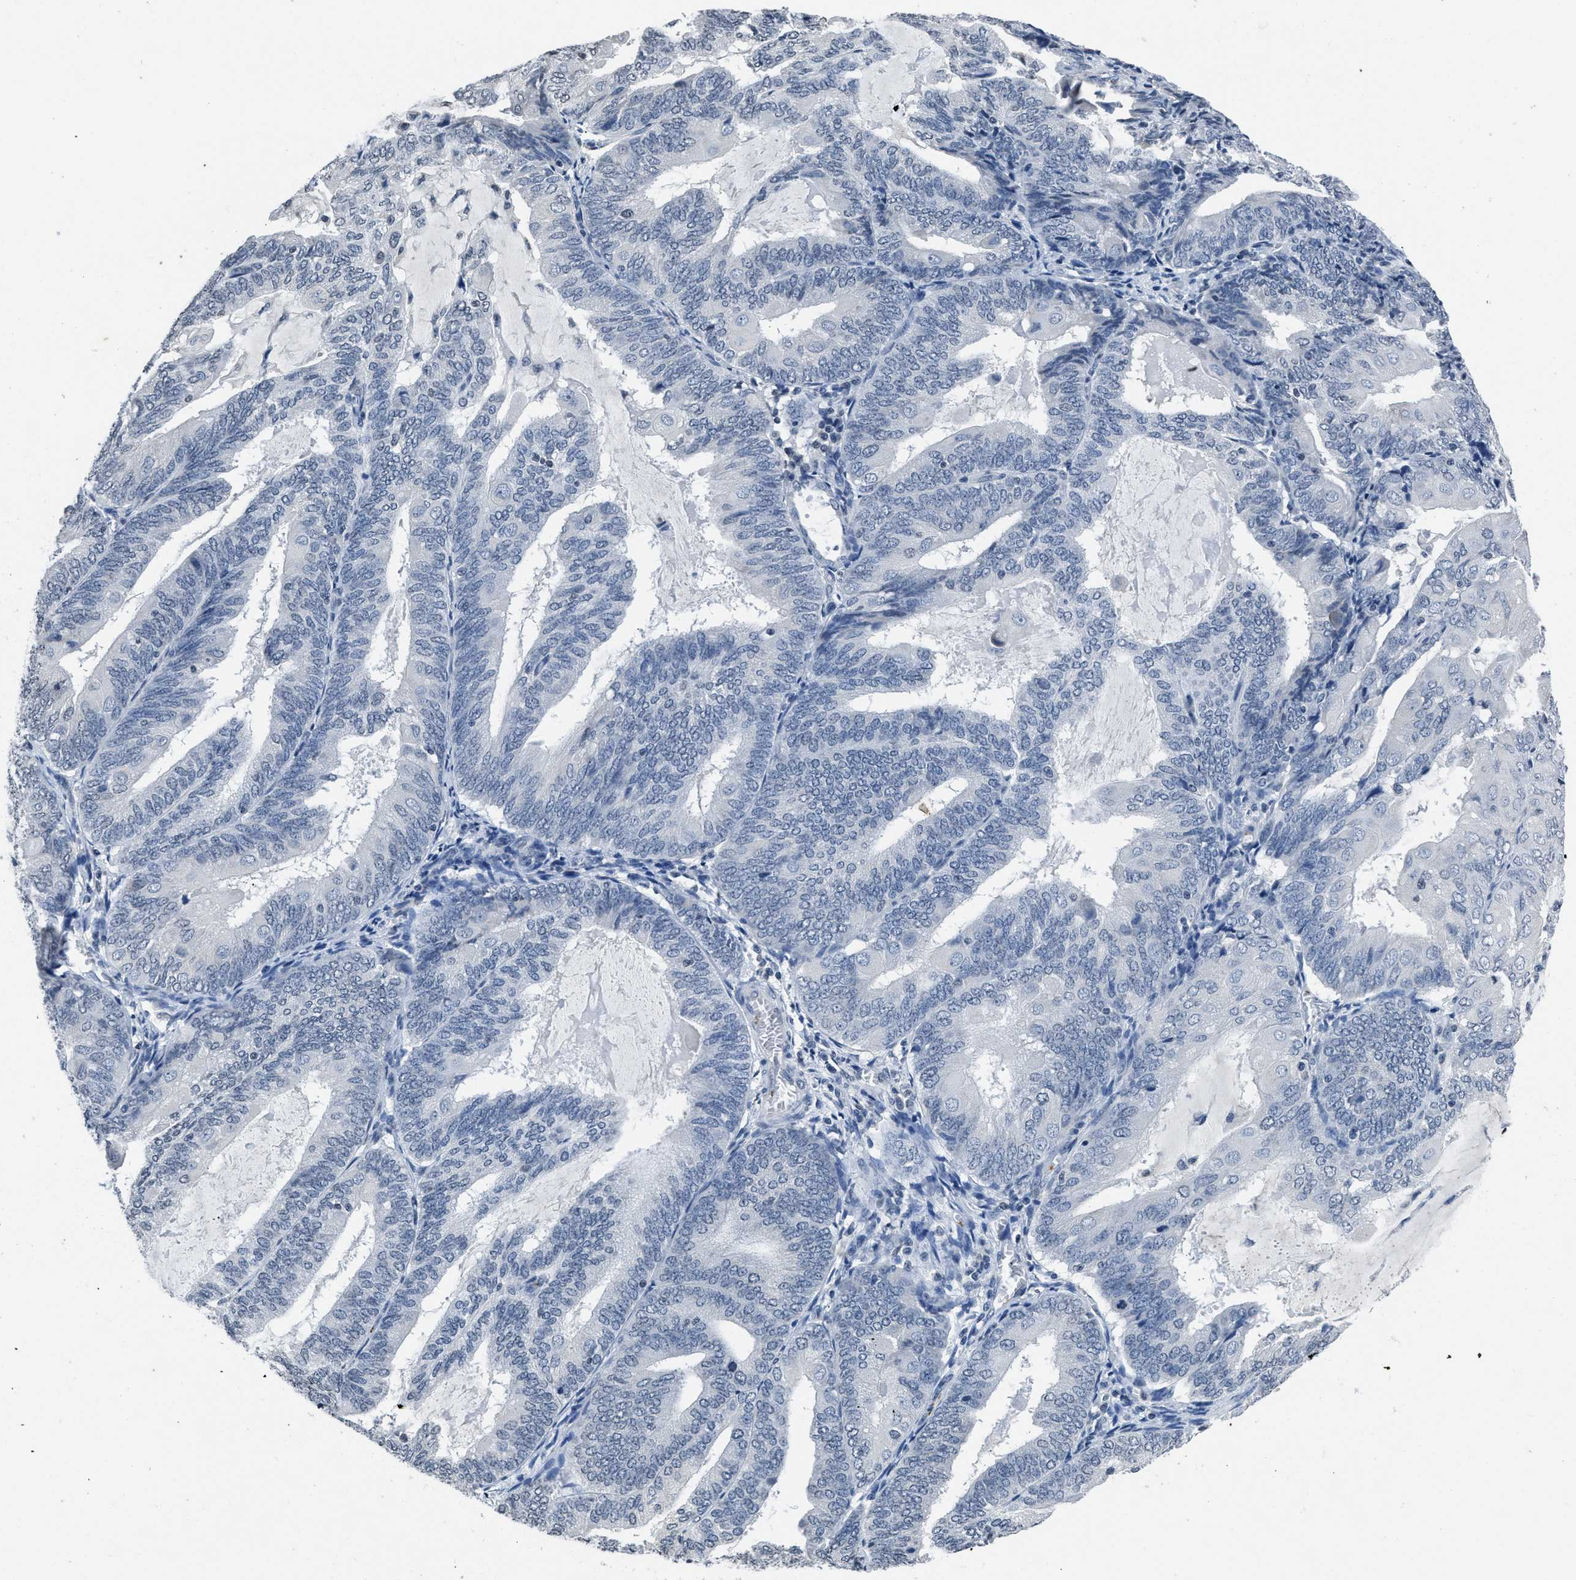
{"staining": {"intensity": "negative", "quantity": "none", "location": "none"}, "tissue": "endometrial cancer", "cell_type": "Tumor cells", "image_type": "cancer", "snomed": [{"axis": "morphology", "description": "Adenocarcinoma, NOS"}, {"axis": "topography", "description": "Endometrium"}], "caption": "Histopathology image shows no significant protein expression in tumor cells of endometrial adenocarcinoma.", "gene": "ITGA2B", "patient": {"sex": "female", "age": 81}}